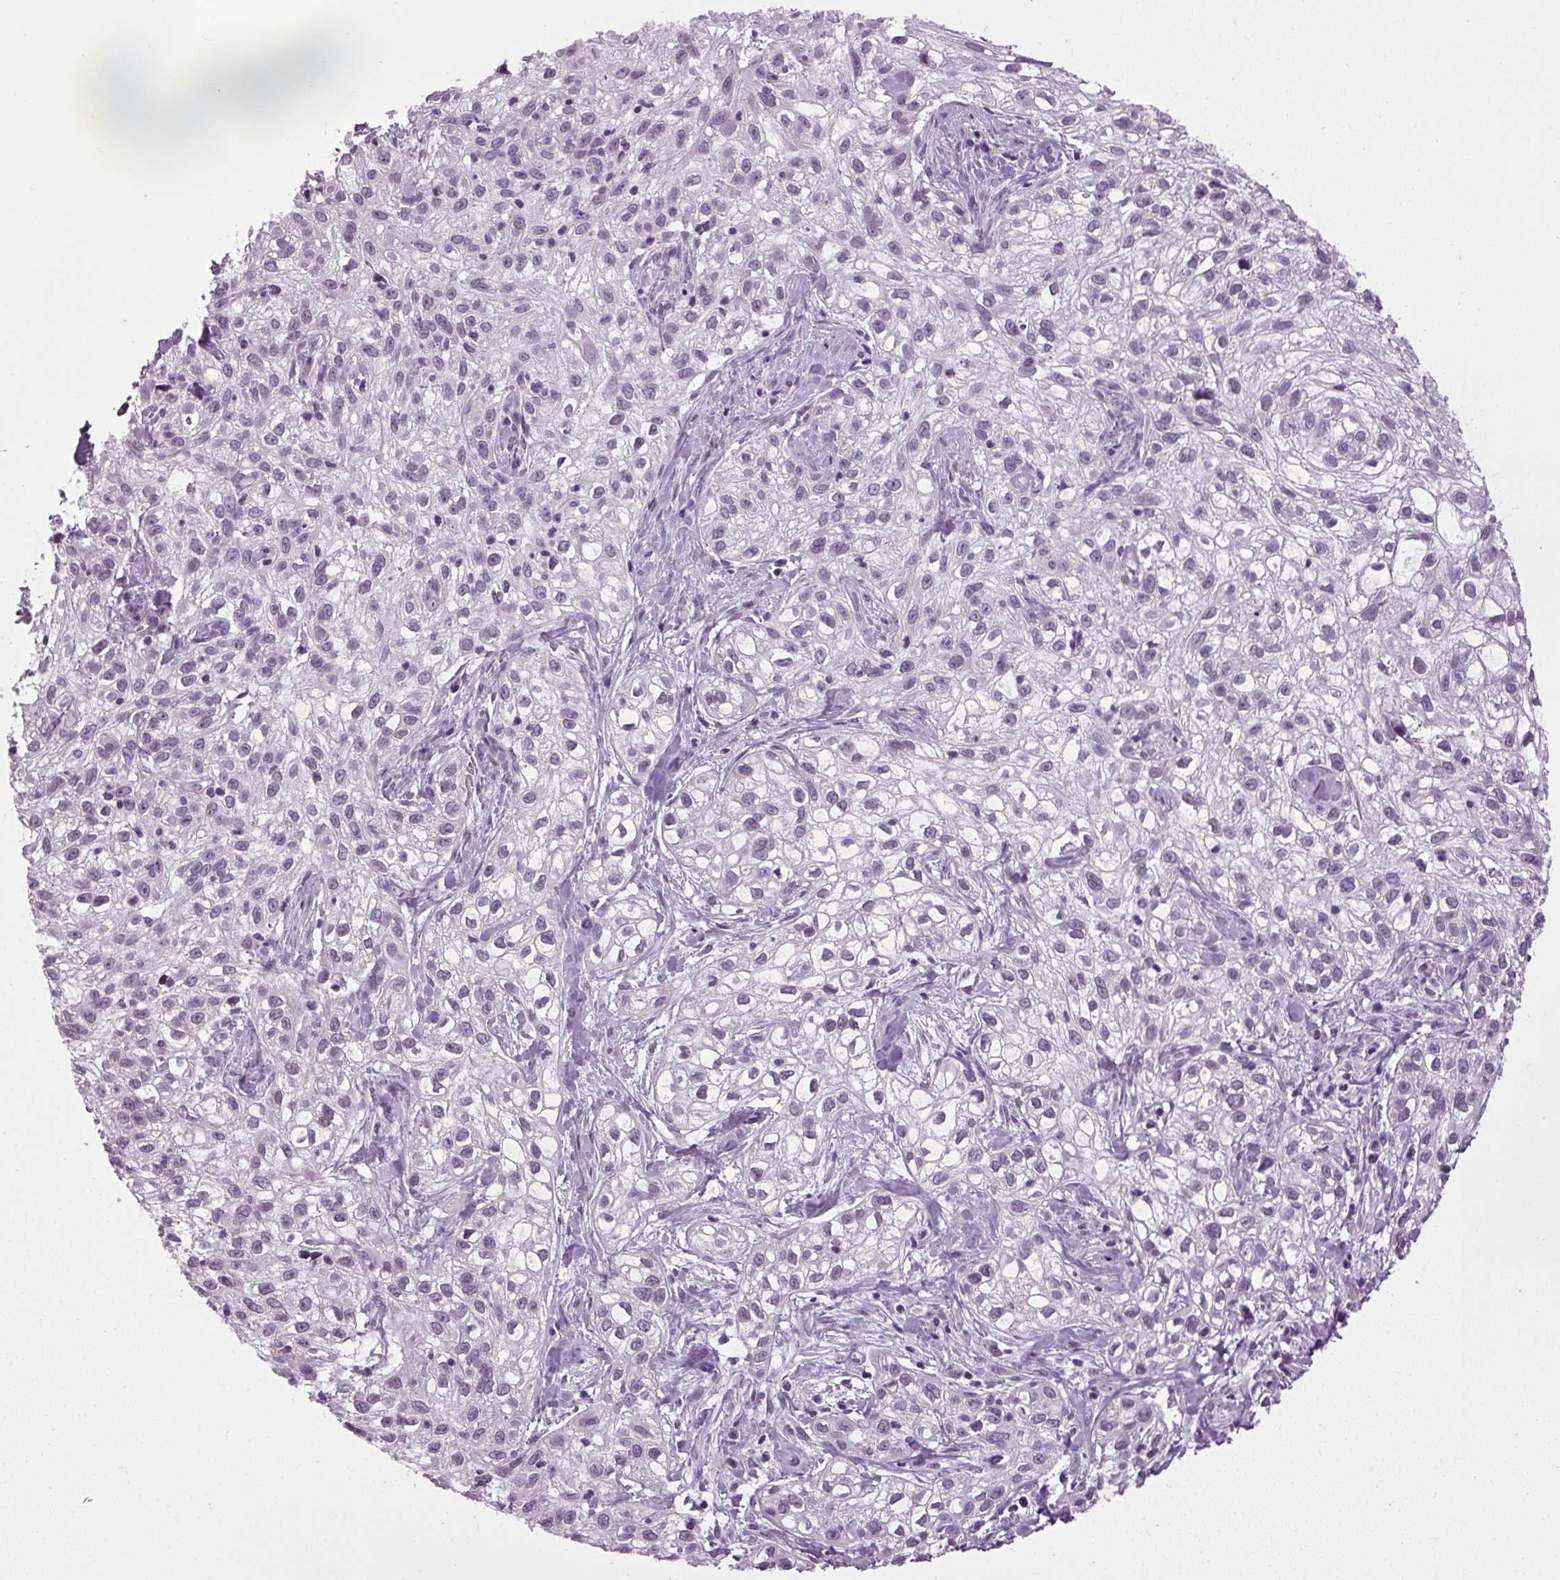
{"staining": {"intensity": "negative", "quantity": "none", "location": "none"}, "tissue": "skin cancer", "cell_type": "Tumor cells", "image_type": "cancer", "snomed": [{"axis": "morphology", "description": "Squamous cell carcinoma, NOS"}, {"axis": "topography", "description": "Skin"}], "caption": "Immunohistochemistry image of neoplastic tissue: squamous cell carcinoma (skin) stained with DAB reveals no significant protein expression in tumor cells. (DAB (3,3'-diaminobenzidine) immunohistochemistry, high magnification).", "gene": "A1CF", "patient": {"sex": "male", "age": 82}}